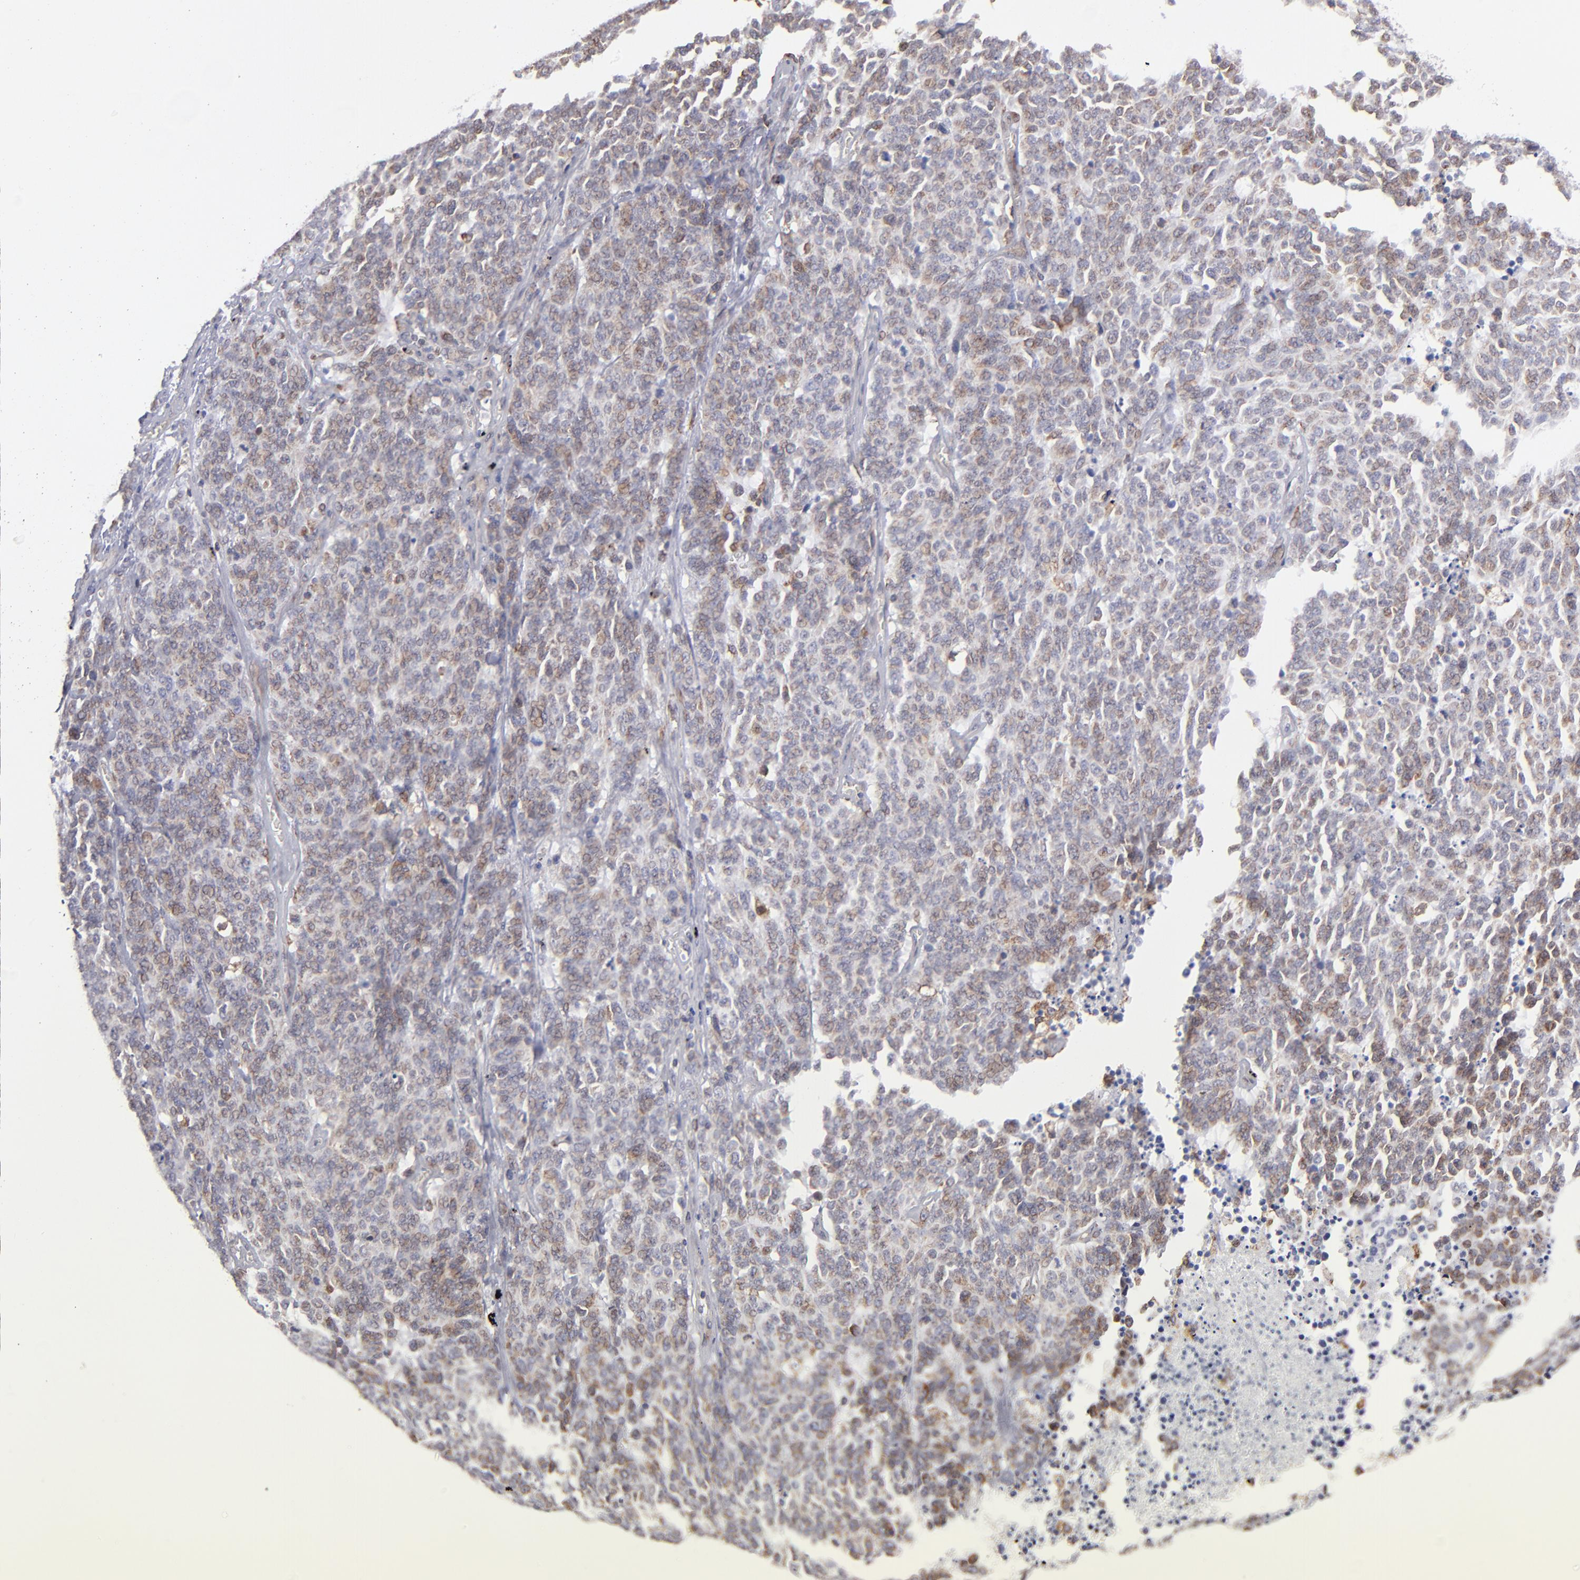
{"staining": {"intensity": "weak", "quantity": "25%-75%", "location": "cytoplasmic/membranous"}, "tissue": "lung cancer", "cell_type": "Tumor cells", "image_type": "cancer", "snomed": [{"axis": "morphology", "description": "Neoplasm, malignant, NOS"}, {"axis": "topography", "description": "Lung"}], "caption": "Immunohistochemistry (IHC) staining of lung neoplasm (malignant), which shows low levels of weak cytoplasmic/membranous staining in approximately 25%-75% of tumor cells indicating weak cytoplasmic/membranous protein expression. The staining was performed using DAB (3,3'-diaminobenzidine) (brown) for protein detection and nuclei were counterstained in hematoxylin (blue).", "gene": "TMX1", "patient": {"sex": "female", "age": 58}}